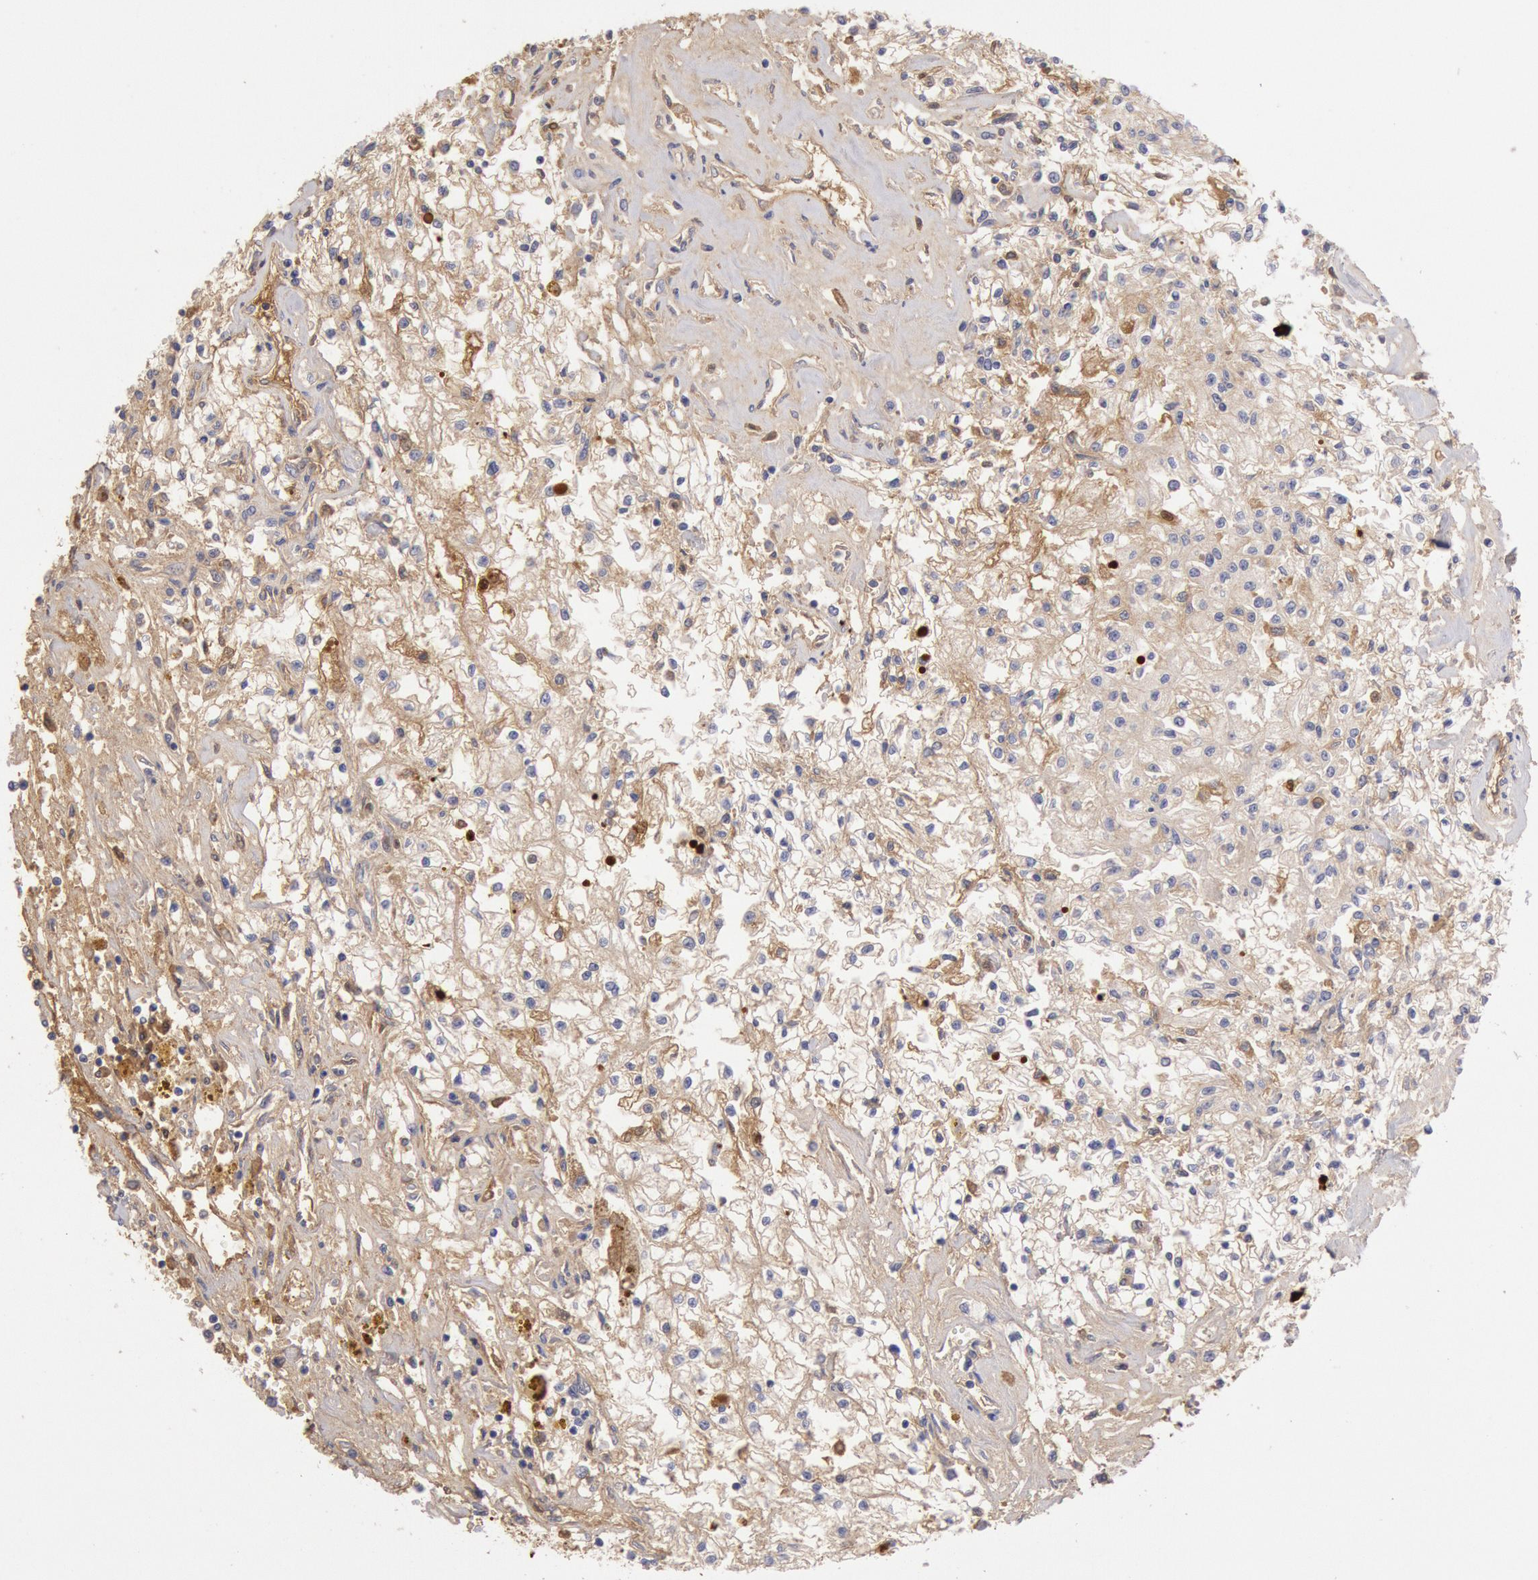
{"staining": {"intensity": "negative", "quantity": "none", "location": "none"}, "tissue": "renal cancer", "cell_type": "Tumor cells", "image_type": "cancer", "snomed": [{"axis": "morphology", "description": "Adenocarcinoma, NOS"}, {"axis": "topography", "description": "Kidney"}], "caption": "A histopathology image of human renal cancer is negative for staining in tumor cells.", "gene": "IGHA1", "patient": {"sex": "male", "age": 78}}